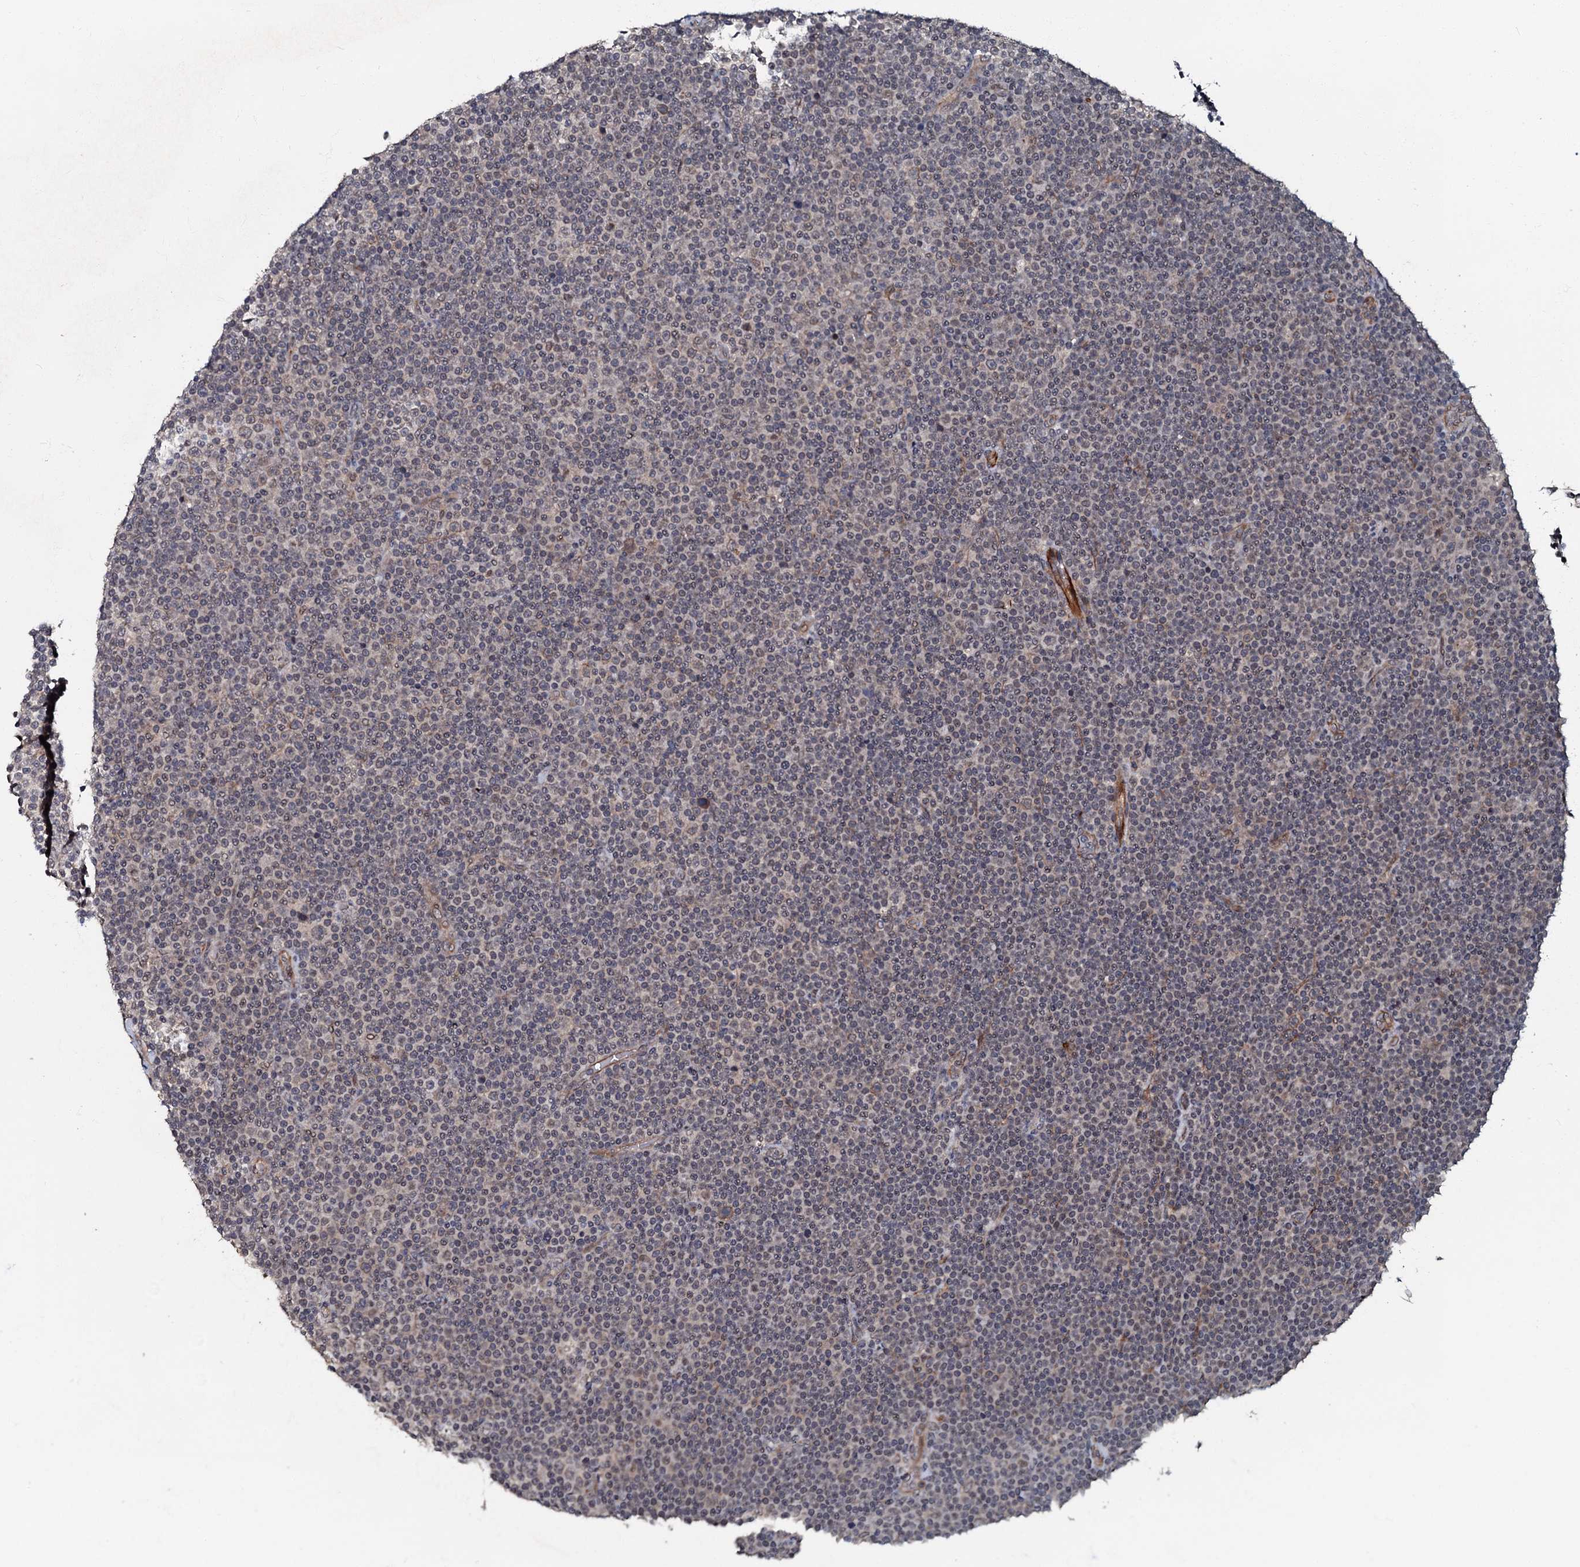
{"staining": {"intensity": "negative", "quantity": "none", "location": "none"}, "tissue": "lymphoma", "cell_type": "Tumor cells", "image_type": "cancer", "snomed": [{"axis": "morphology", "description": "Malignant lymphoma, non-Hodgkin's type, Low grade"}, {"axis": "topography", "description": "Lymph node"}], "caption": "The image shows no staining of tumor cells in lymphoma. The staining is performed using DAB (3,3'-diaminobenzidine) brown chromogen with nuclei counter-stained in using hematoxylin.", "gene": "MANSC4", "patient": {"sex": "female", "age": 67}}